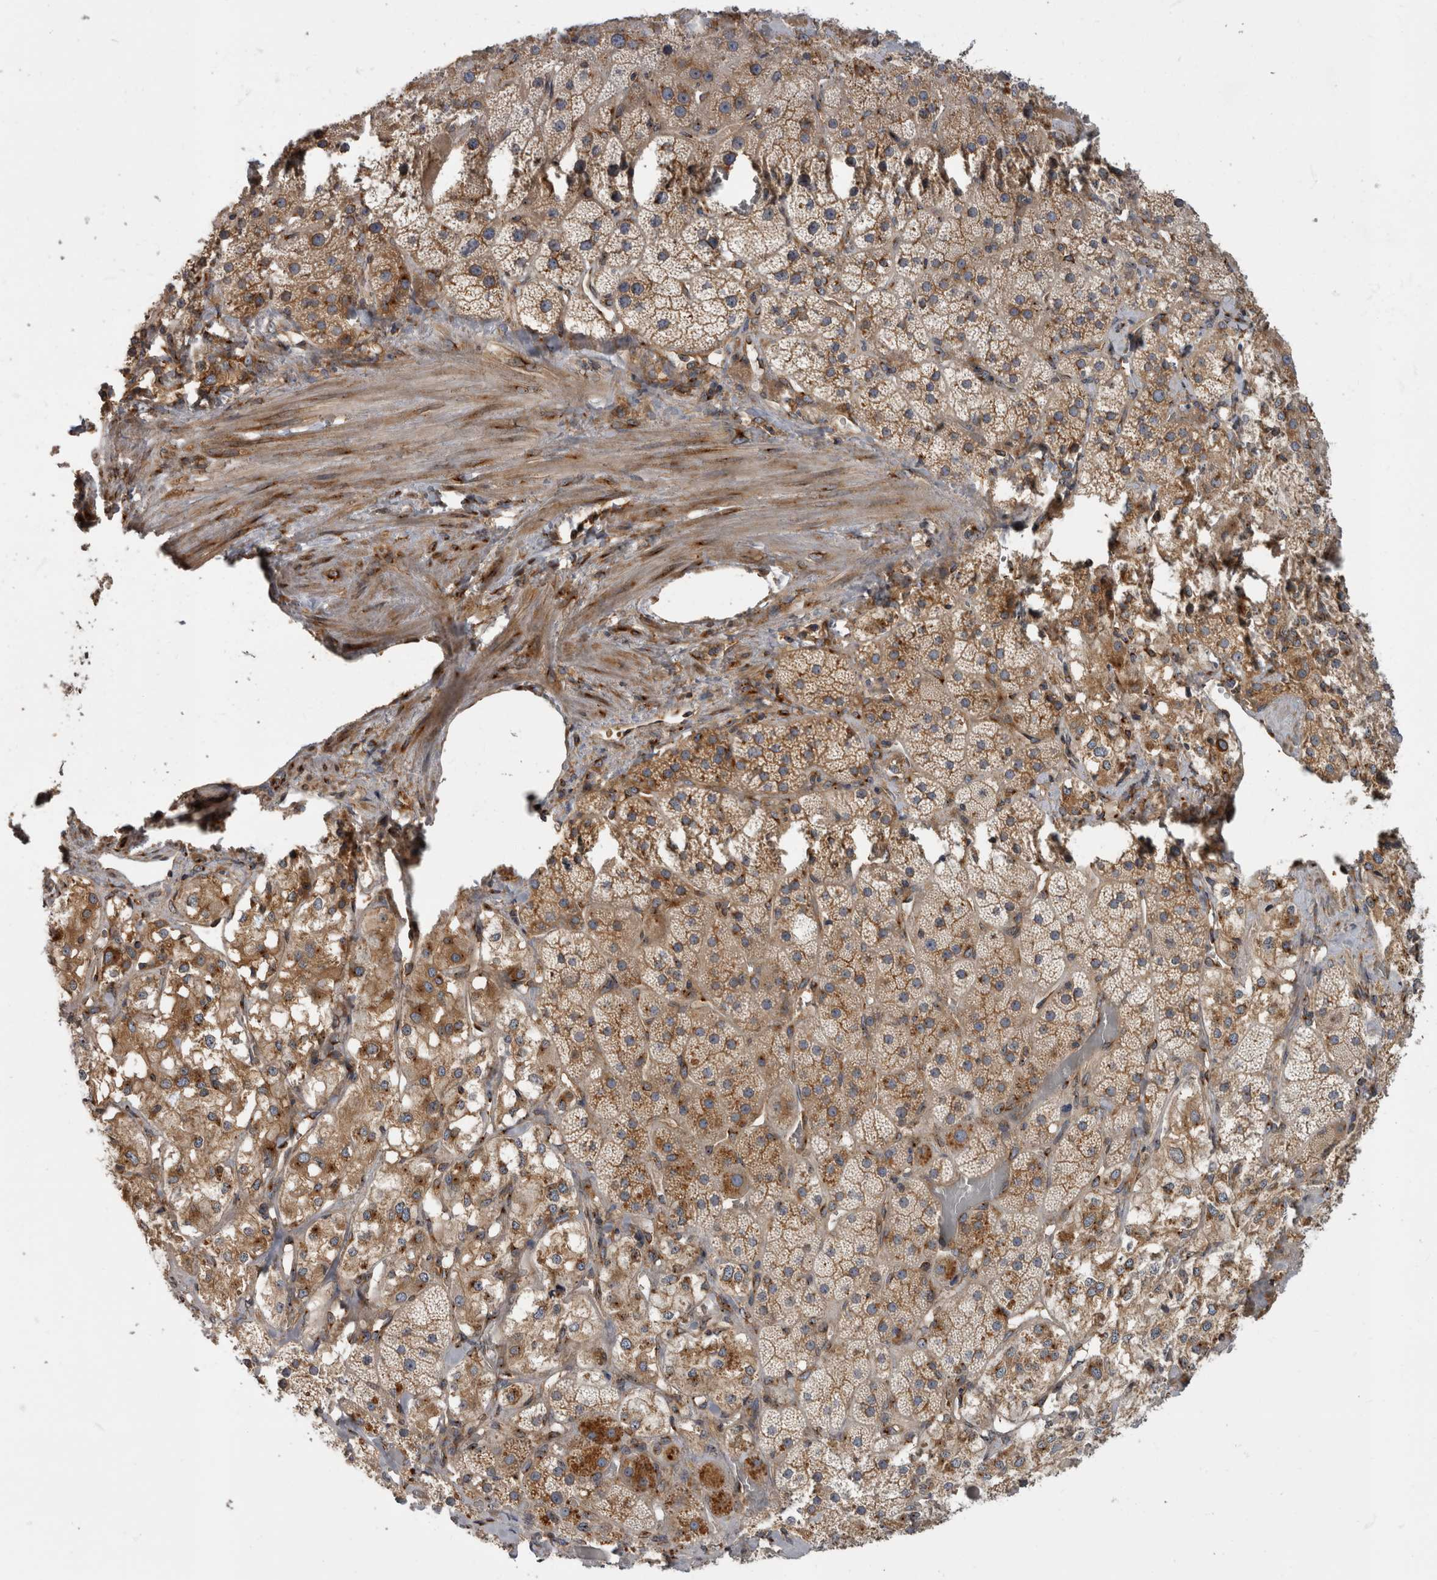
{"staining": {"intensity": "moderate", "quantity": ">75%", "location": "cytoplasmic/membranous"}, "tissue": "adrenal gland", "cell_type": "Glandular cells", "image_type": "normal", "snomed": [{"axis": "morphology", "description": "Normal tissue, NOS"}, {"axis": "topography", "description": "Adrenal gland"}], "caption": "Glandular cells show medium levels of moderate cytoplasmic/membranous positivity in approximately >75% of cells in normal human adrenal gland.", "gene": "HOOK3", "patient": {"sex": "male", "age": 57}}